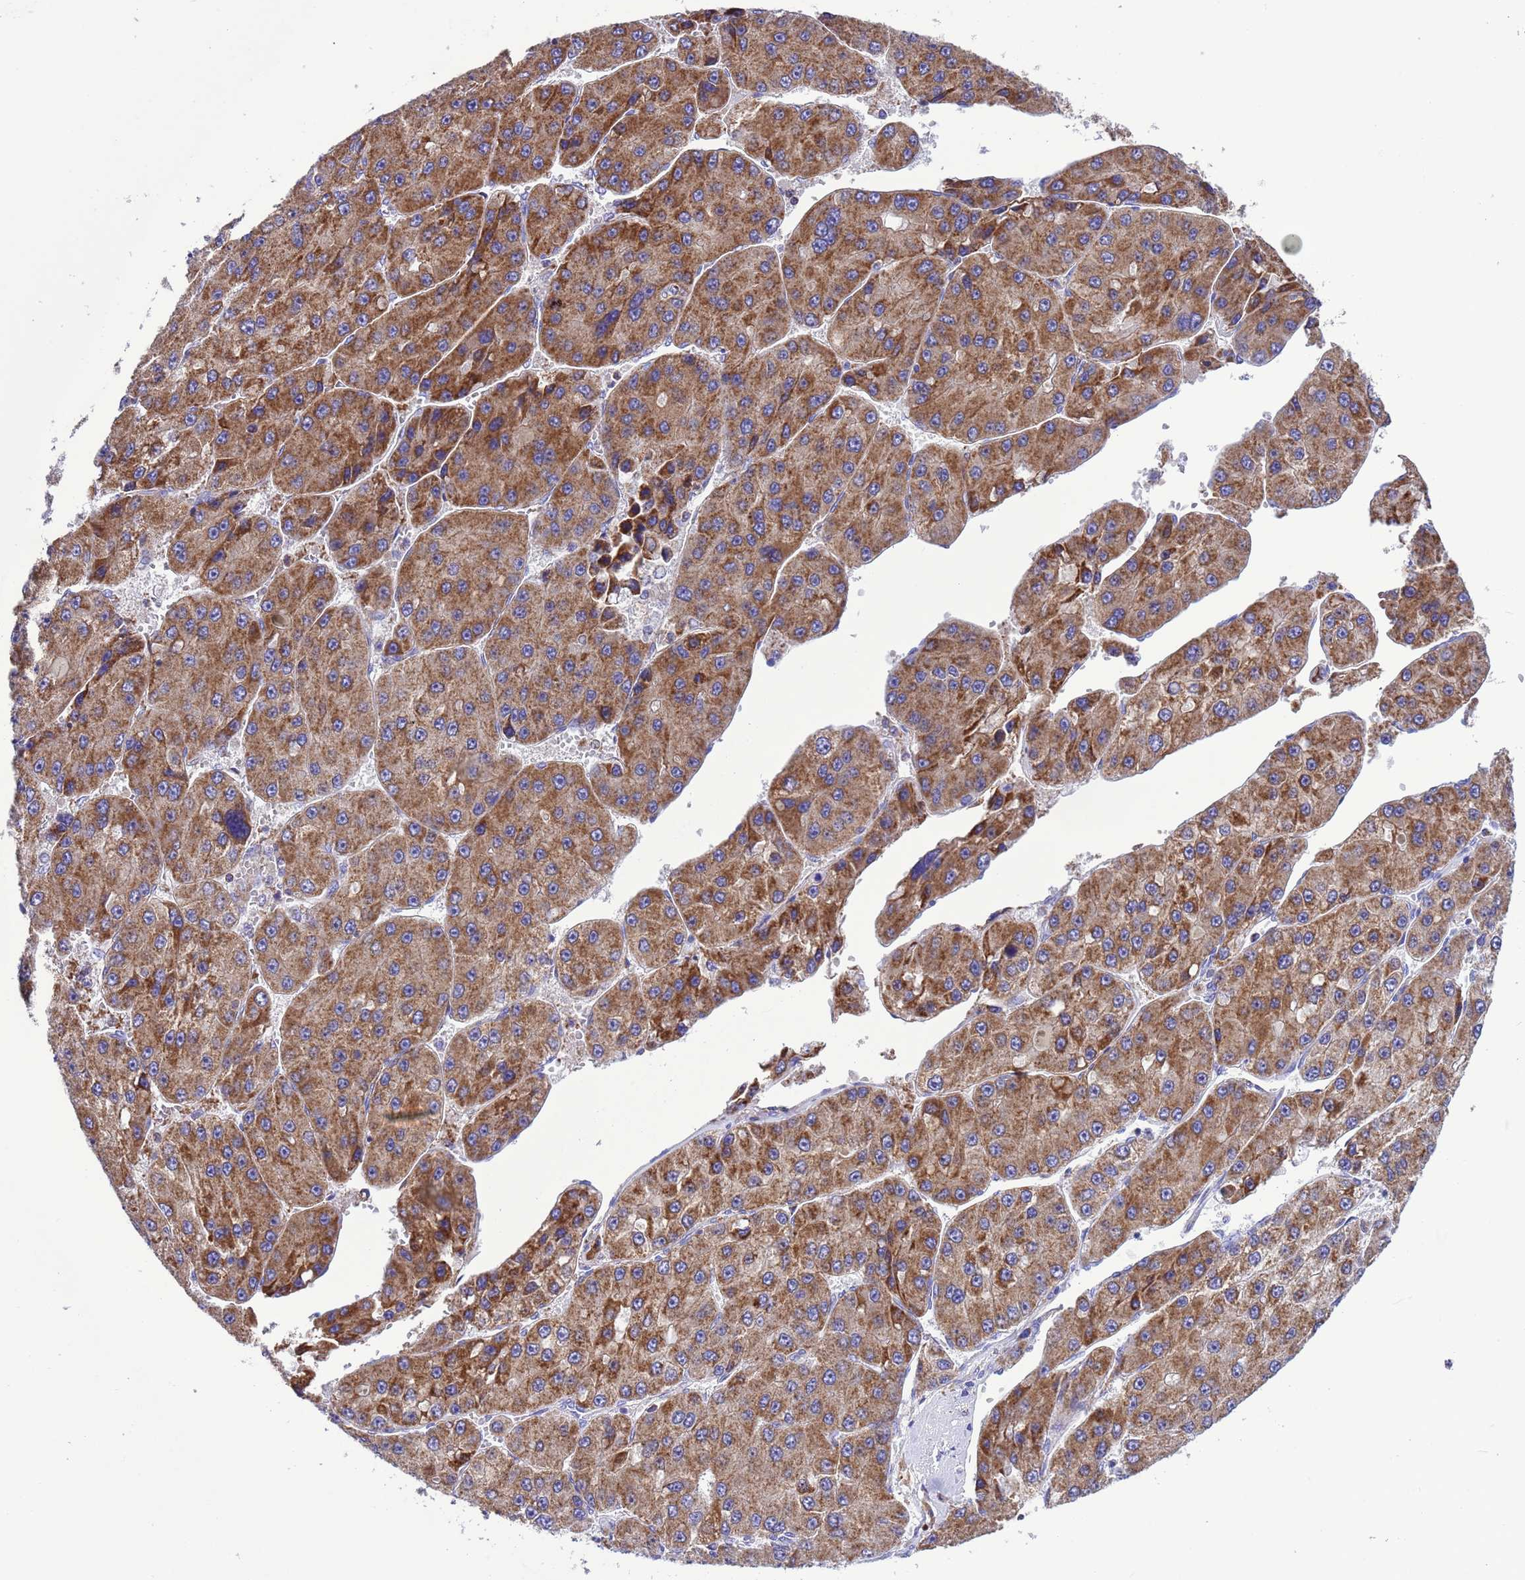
{"staining": {"intensity": "moderate", "quantity": ">75%", "location": "cytoplasmic/membranous"}, "tissue": "liver cancer", "cell_type": "Tumor cells", "image_type": "cancer", "snomed": [{"axis": "morphology", "description": "Carcinoma, Hepatocellular, NOS"}, {"axis": "topography", "description": "Liver"}], "caption": "An immunohistochemistry photomicrograph of tumor tissue is shown. Protein staining in brown labels moderate cytoplasmic/membranous positivity in liver hepatocellular carcinoma within tumor cells. The protein is stained brown, and the nuclei are stained in blue (DAB IHC with brightfield microscopy, high magnification).", "gene": "CCDC191", "patient": {"sex": "female", "age": 73}}